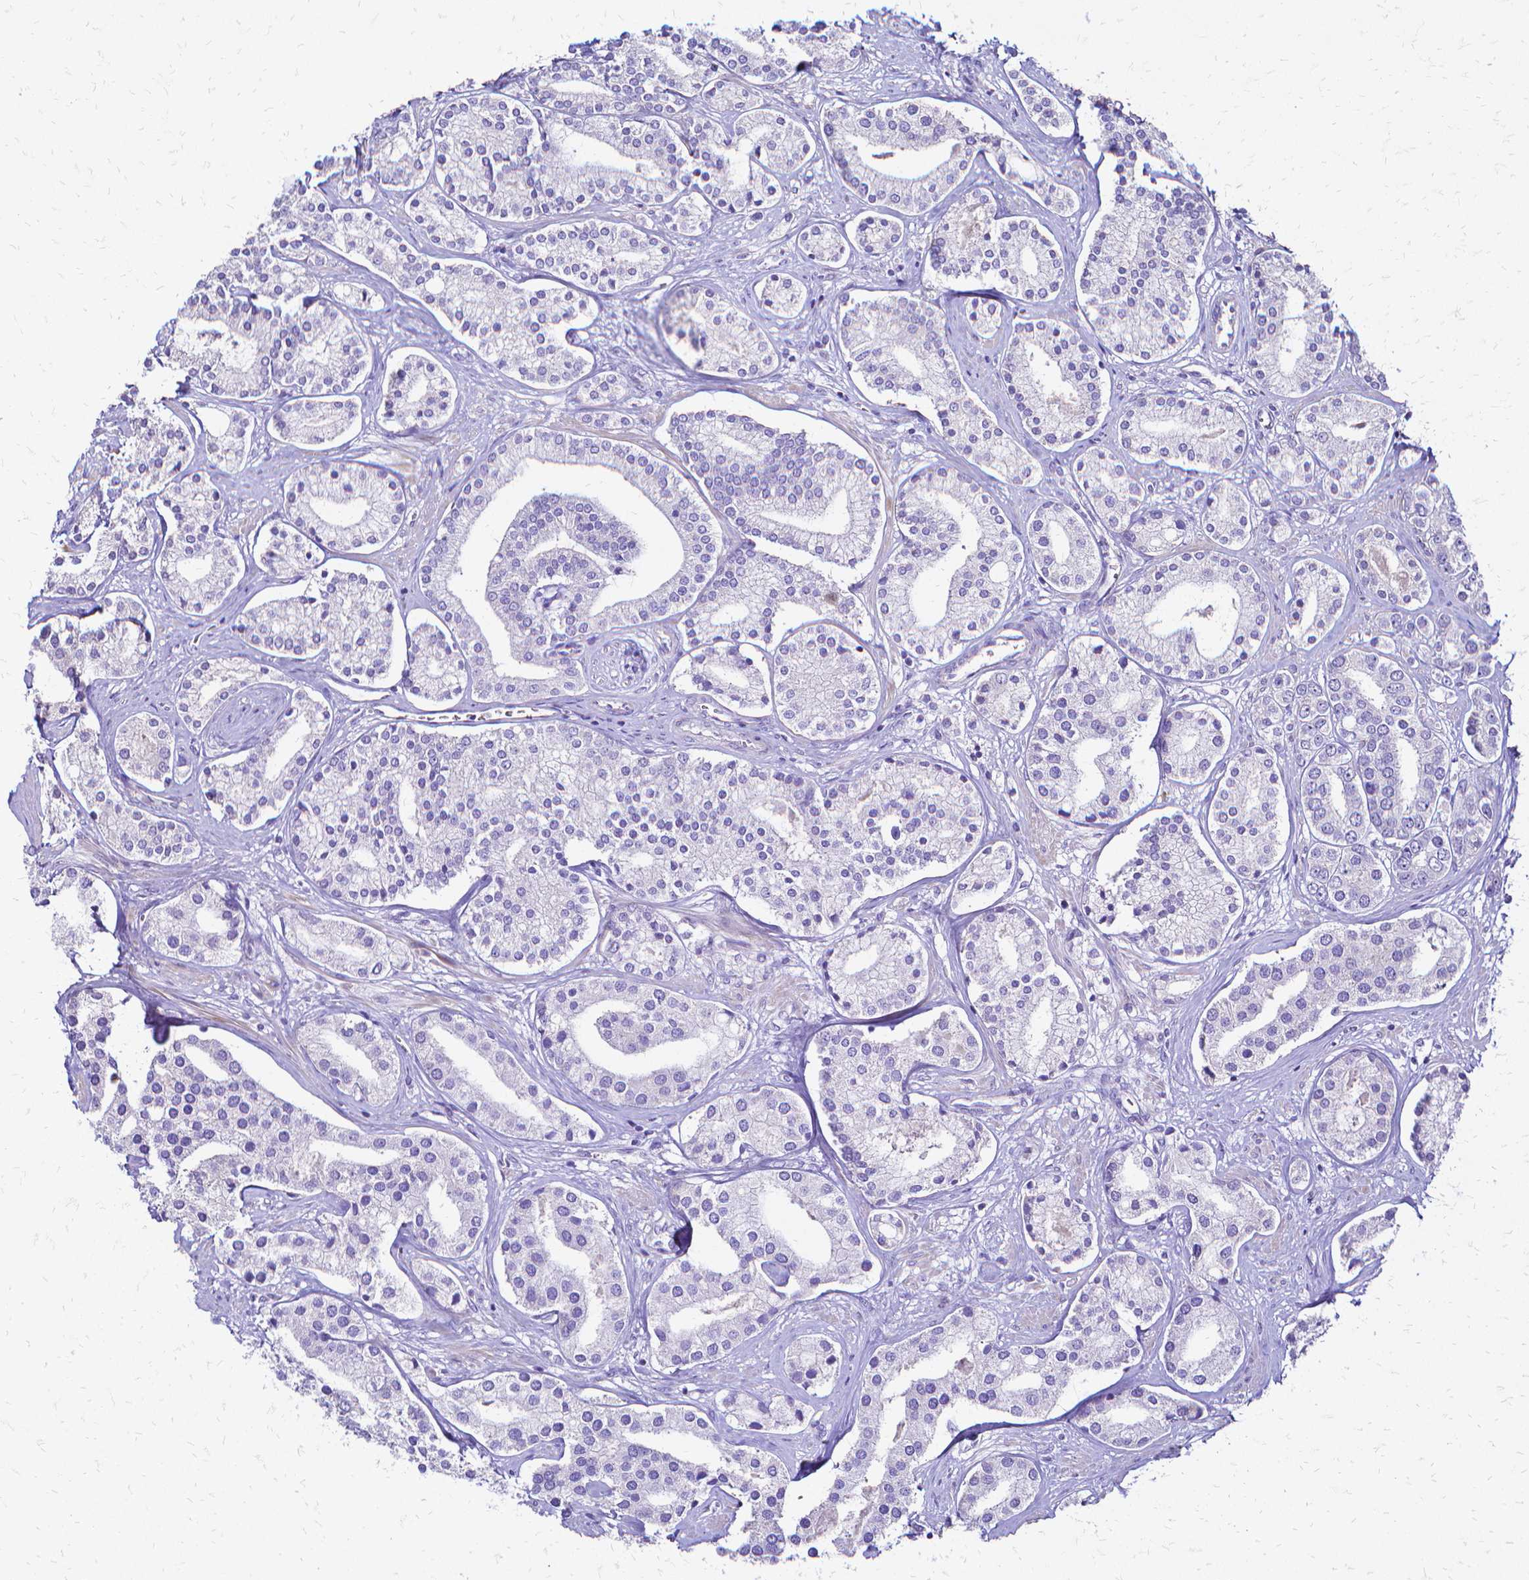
{"staining": {"intensity": "negative", "quantity": "none", "location": "none"}, "tissue": "prostate cancer", "cell_type": "Tumor cells", "image_type": "cancer", "snomed": [{"axis": "morphology", "description": "Adenocarcinoma, High grade"}, {"axis": "topography", "description": "Prostate"}], "caption": "The histopathology image exhibits no significant staining in tumor cells of prostate cancer (adenocarcinoma (high-grade)).", "gene": "CCNB1", "patient": {"sex": "male", "age": 58}}